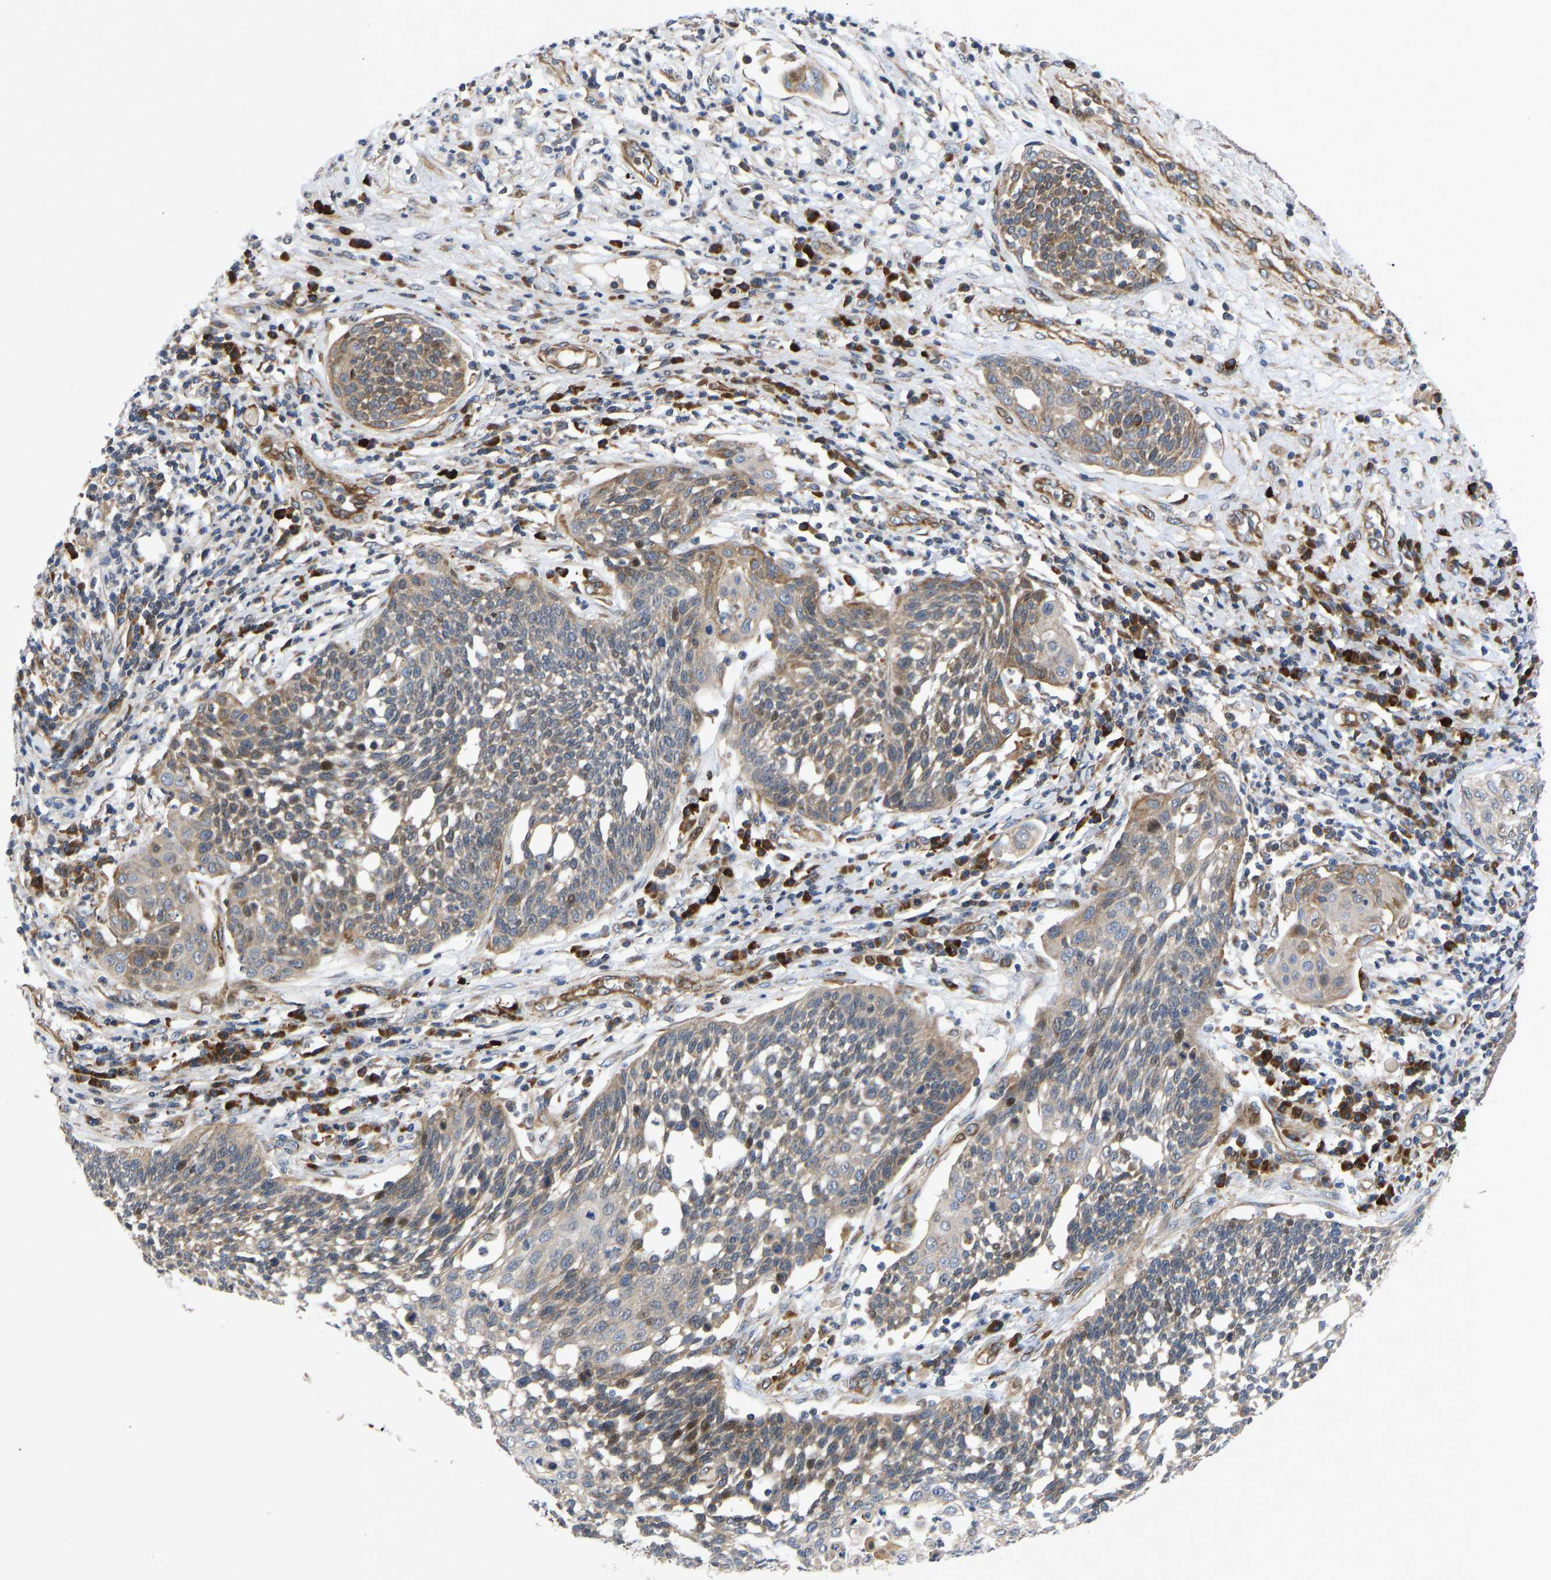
{"staining": {"intensity": "weak", "quantity": ">75%", "location": "cytoplasmic/membranous"}, "tissue": "cervical cancer", "cell_type": "Tumor cells", "image_type": "cancer", "snomed": [{"axis": "morphology", "description": "Squamous cell carcinoma, NOS"}, {"axis": "topography", "description": "Cervix"}], "caption": "DAB (3,3'-diaminobenzidine) immunohistochemical staining of cervical cancer shows weak cytoplasmic/membranous protein expression in about >75% of tumor cells.", "gene": "TMEM38B", "patient": {"sex": "female", "age": 34}}